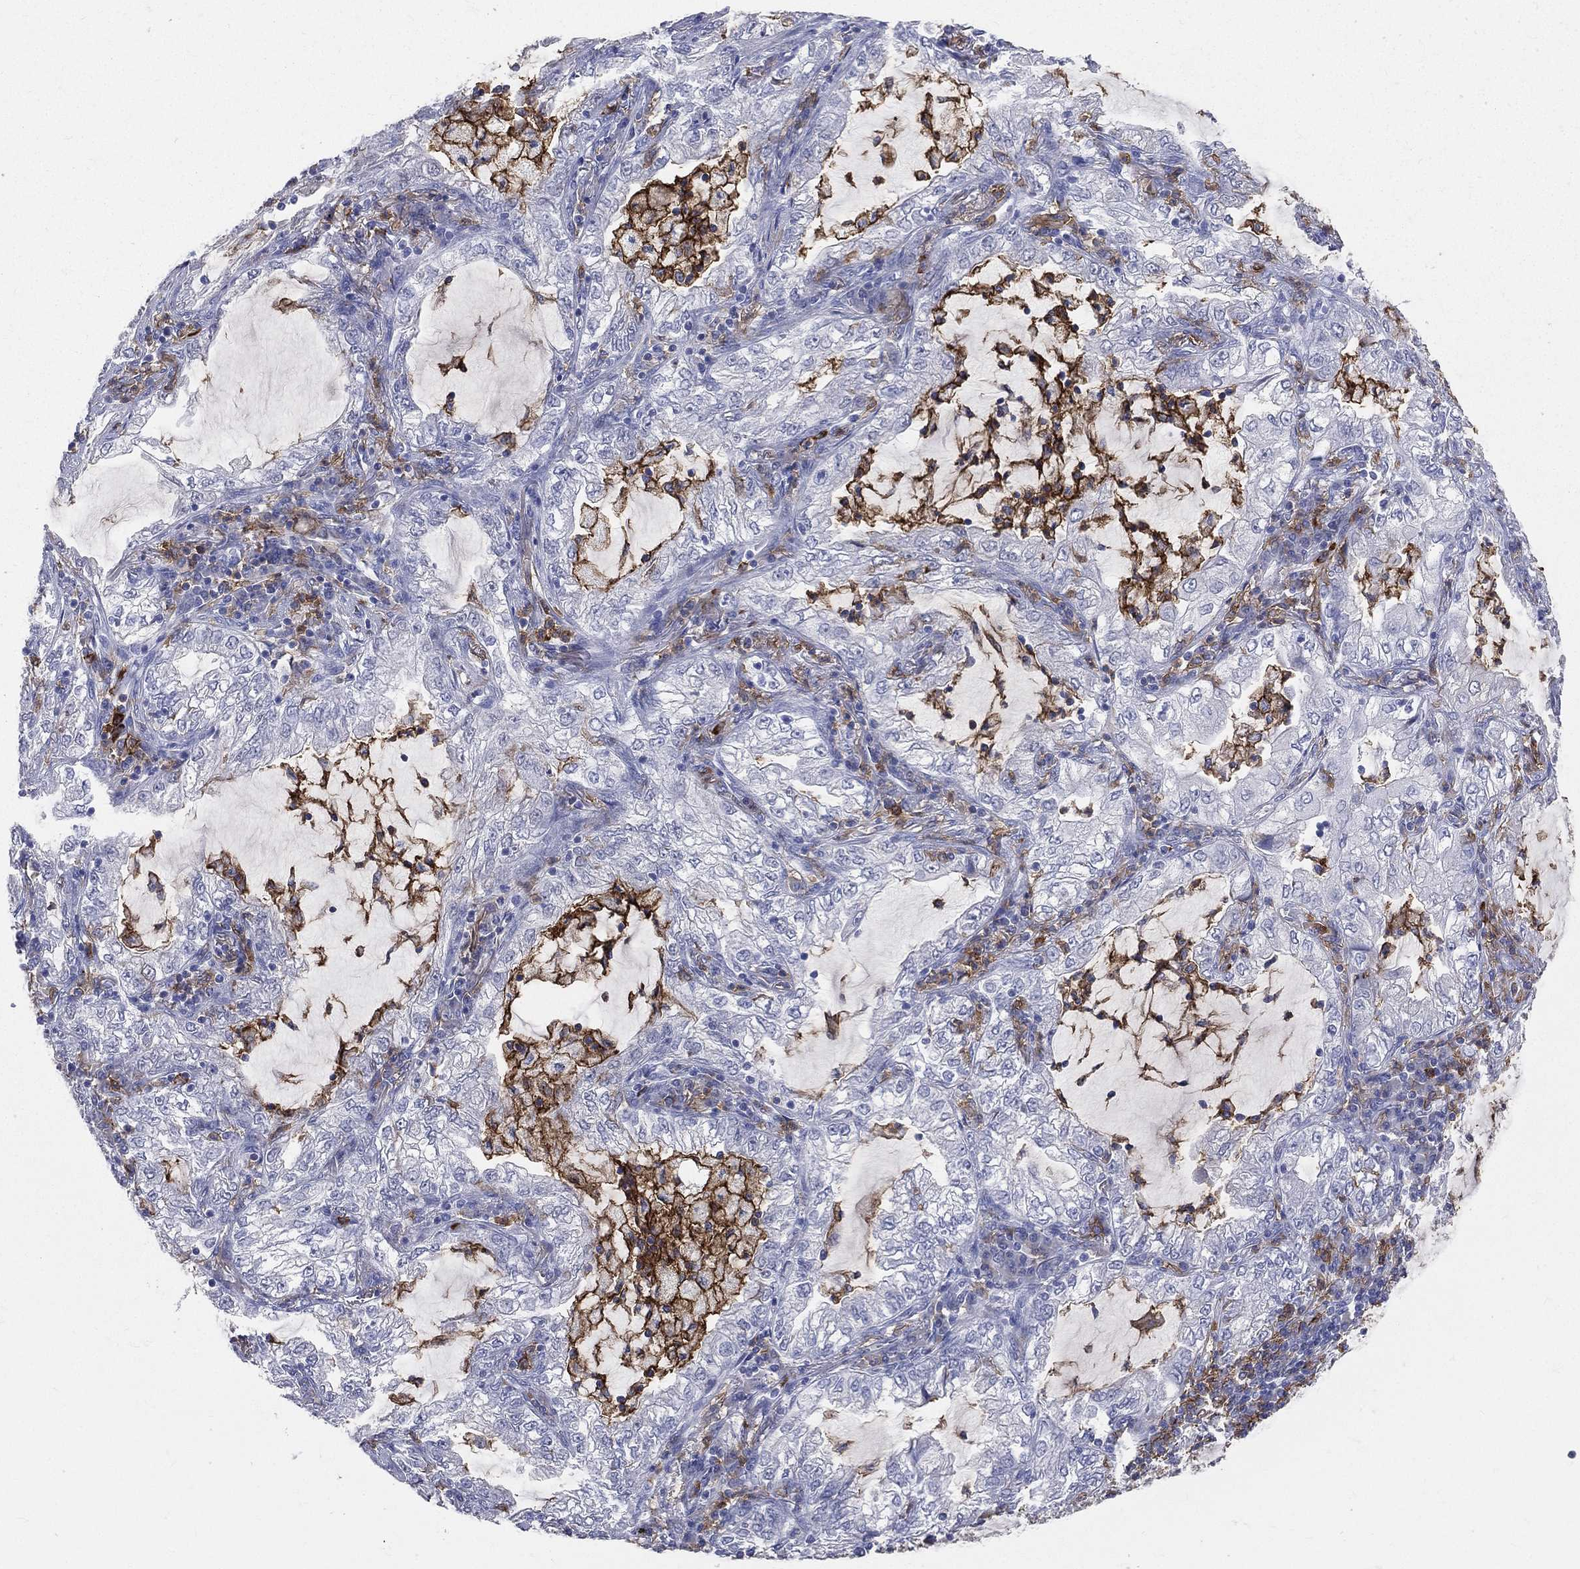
{"staining": {"intensity": "negative", "quantity": "none", "location": "none"}, "tissue": "lung cancer", "cell_type": "Tumor cells", "image_type": "cancer", "snomed": [{"axis": "morphology", "description": "Adenocarcinoma, NOS"}, {"axis": "topography", "description": "Lung"}], "caption": "Image shows no protein expression in tumor cells of lung cancer tissue.", "gene": "CD33", "patient": {"sex": "female", "age": 73}}